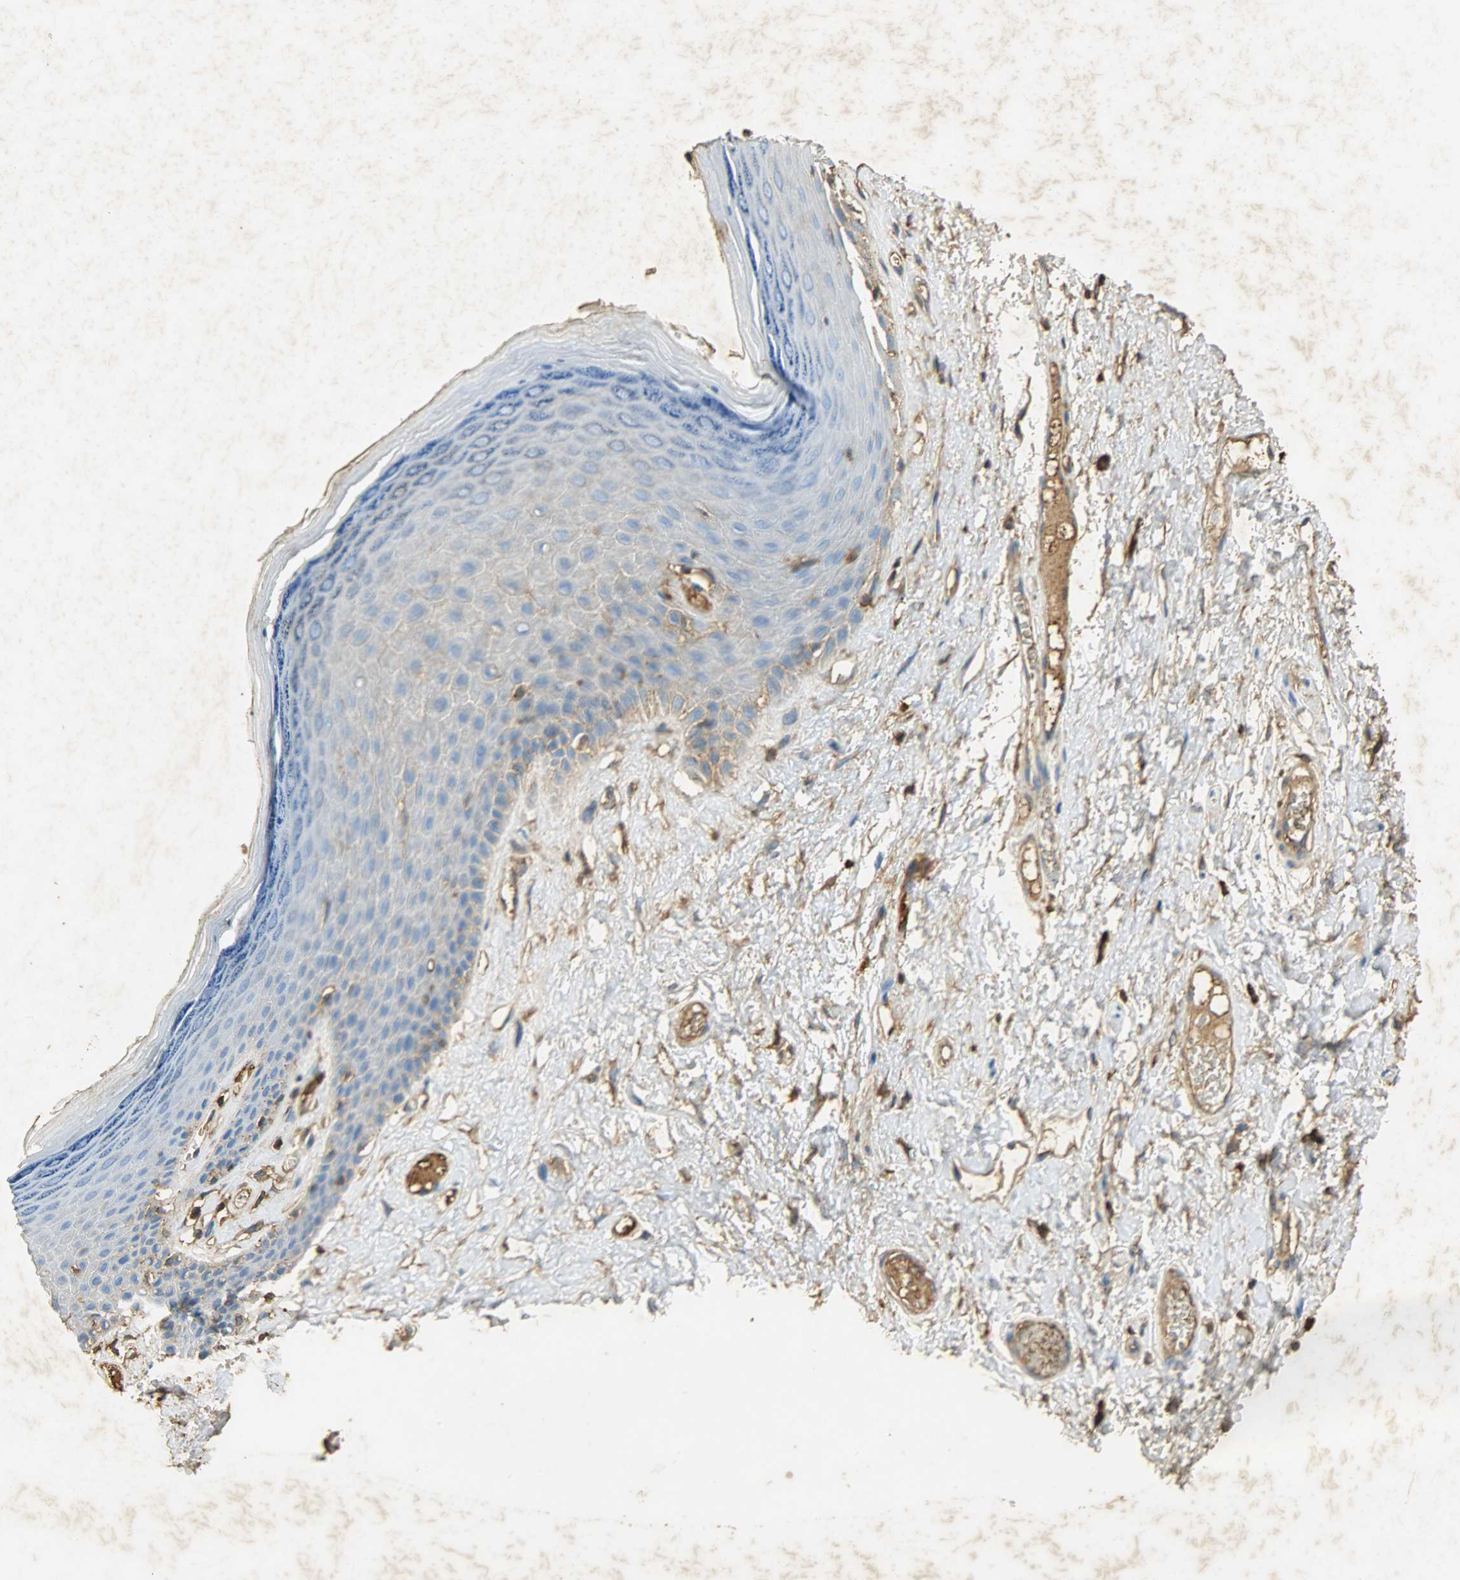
{"staining": {"intensity": "strong", "quantity": "<25%", "location": "cytoplasmic/membranous"}, "tissue": "skin", "cell_type": "Epidermal cells", "image_type": "normal", "snomed": [{"axis": "morphology", "description": "Normal tissue, NOS"}, {"axis": "morphology", "description": "Inflammation, NOS"}, {"axis": "topography", "description": "Vulva"}], "caption": "About <25% of epidermal cells in unremarkable skin display strong cytoplasmic/membranous protein positivity as visualized by brown immunohistochemical staining.", "gene": "ANXA6", "patient": {"sex": "female", "age": 84}}